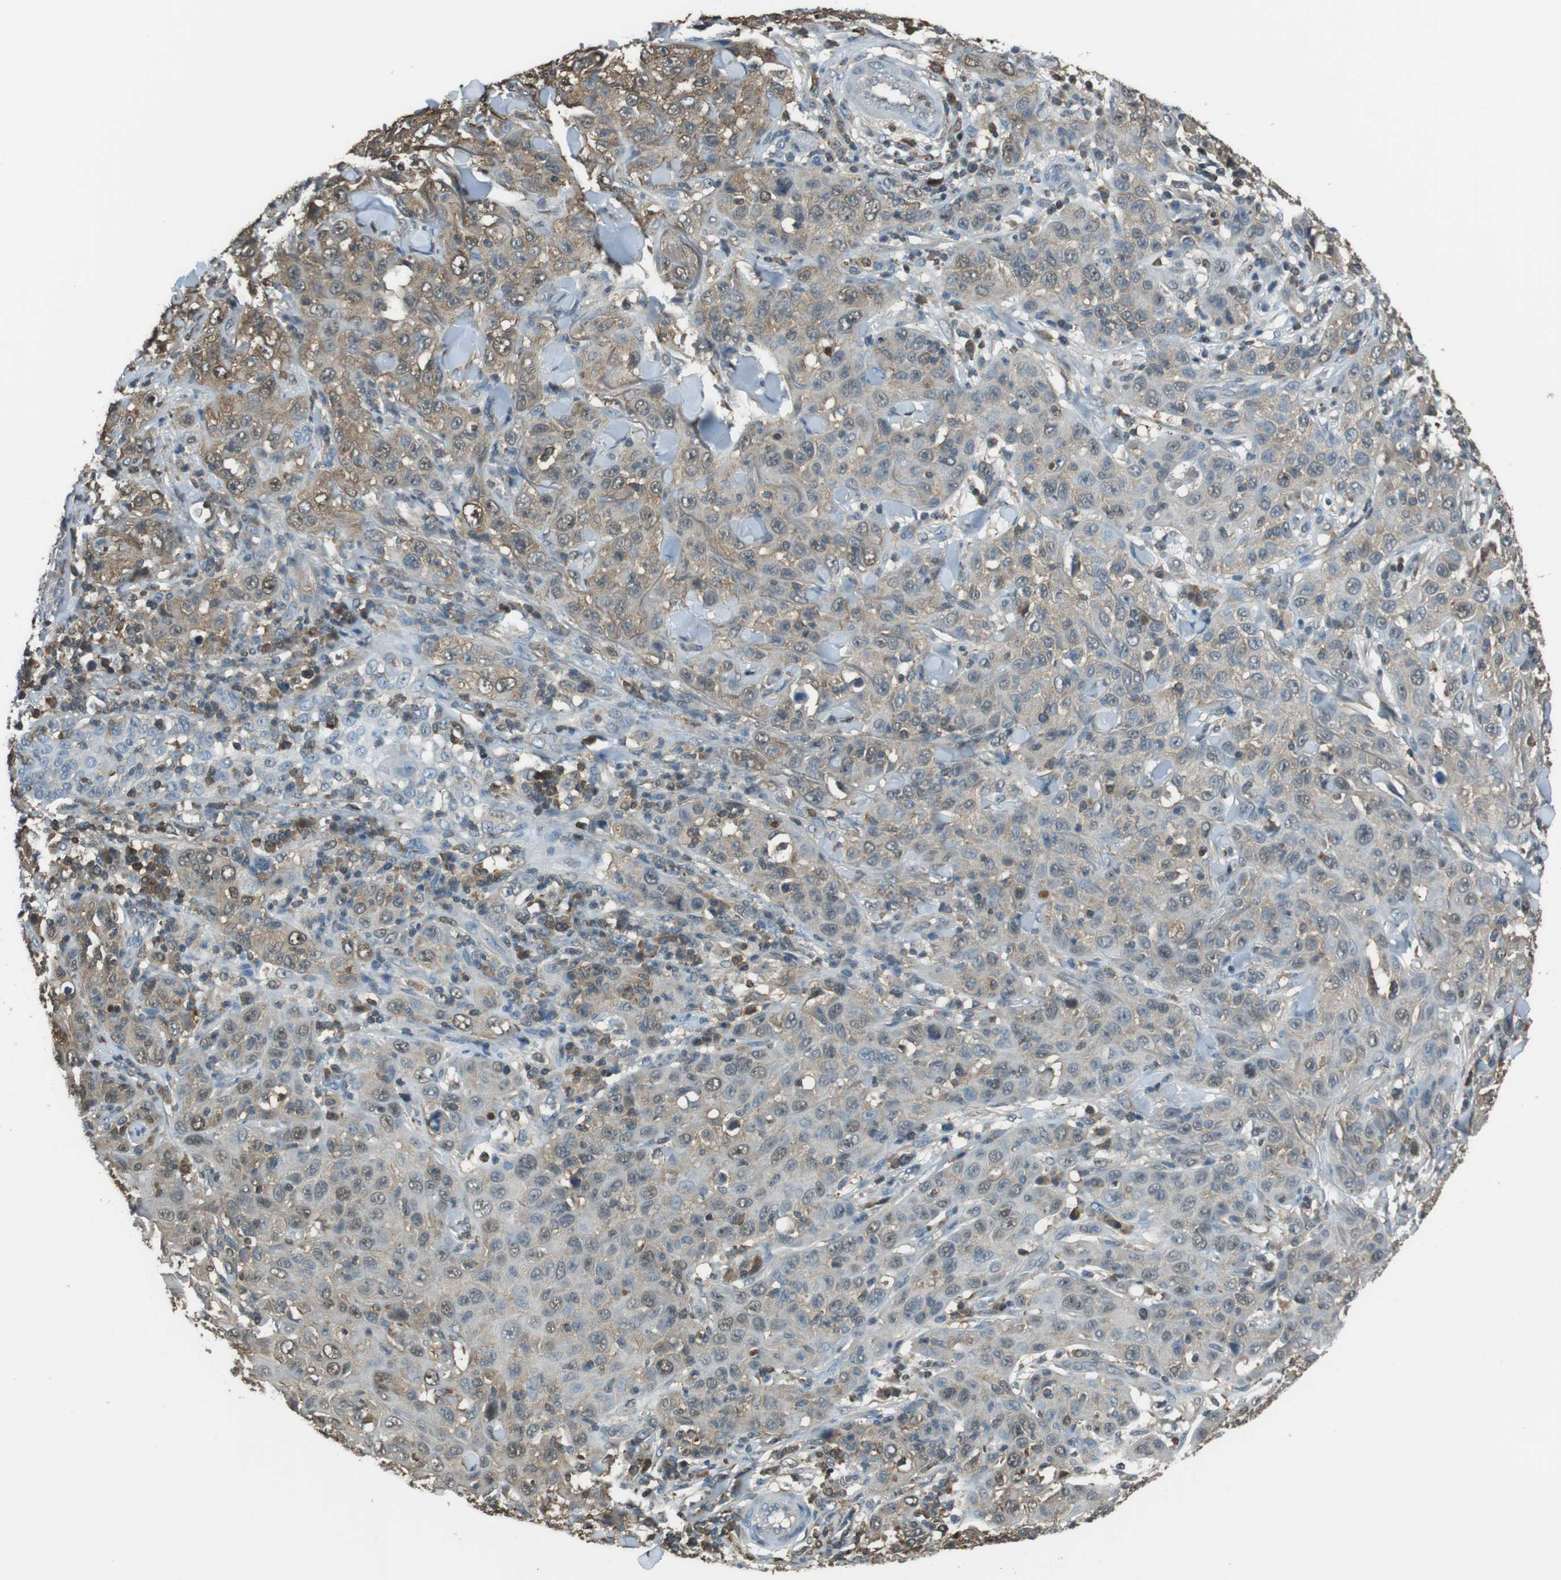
{"staining": {"intensity": "weak", "quantity": "25%-75%", "location": "cytoplasmic/membranous,nuclear"}, "tissue": "skin cancer", "cell_type": "Tumor cells", "image_type": "cancer", "snomed": [{"axis": "morphology", "description": "Squamous cell carcinoma, NOS"}, {"axis": "topography", "description": "Skin"}], "caption": "Immunohistochemistry (IHC) (DAB (3,3'-diaminobenzidine)) staining of human squamous cell carcinoma (skin) displays weak cytoplasmic/membranous and nuclear protein positivity in approximately 25%-75% of tumor cells. The staining was performed using DAB (3,3'-diaminobenzidine), with brown indicating positive protein expression. Nuclei are stained blue with hematoxylin.", "gene": "TWSG1", "patient": {"sex": "female", "age": 88}}